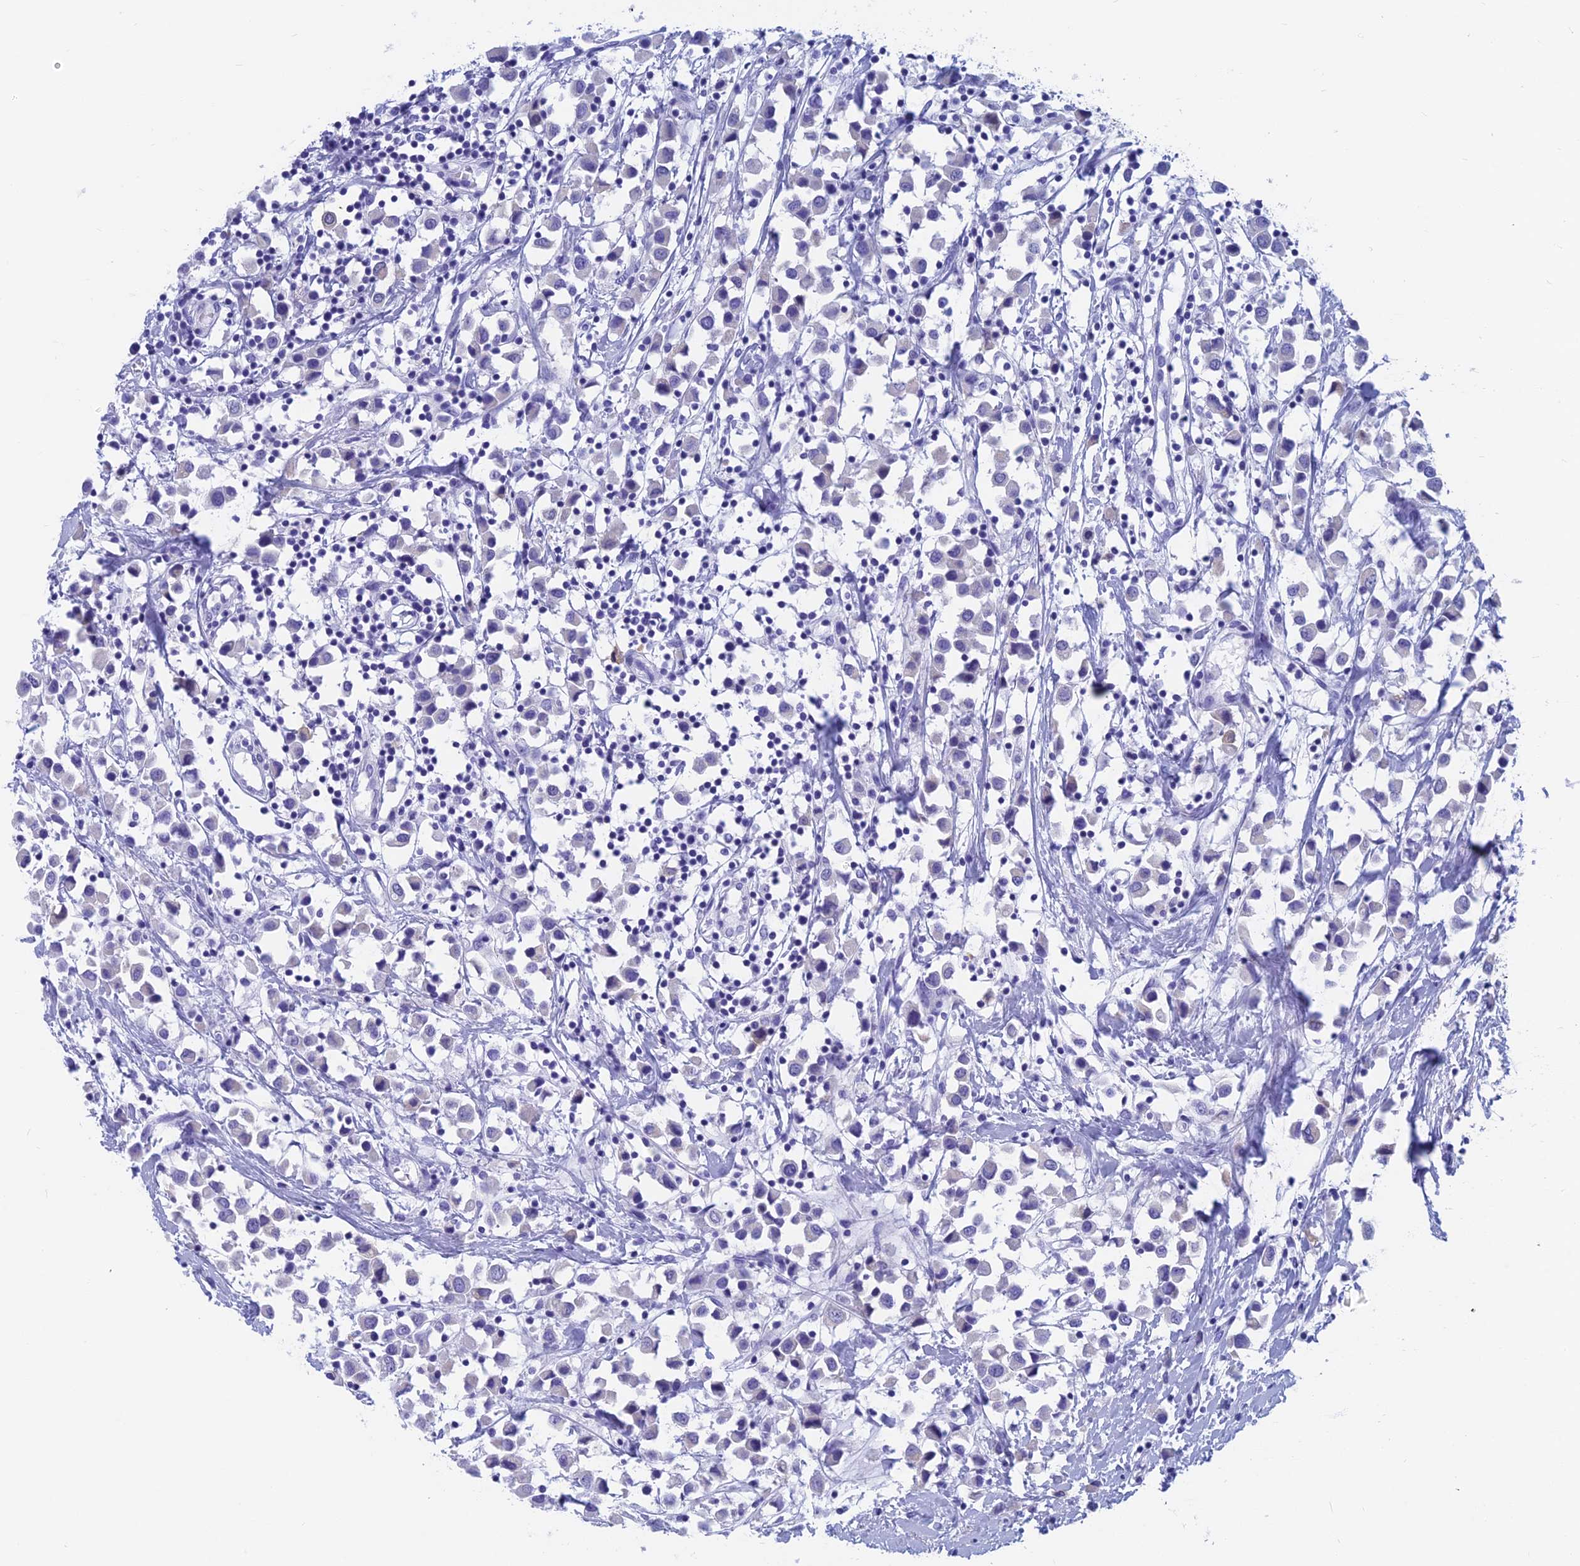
{"staining": {"intensity": "negative", "quantity": "none", "location": "none"}, "tissue": "breast cancer", "cell_type": "Tumor cells", "image_type": "cancer", "snomed": [{"axis": "morphology", "description": "Duct carcinoma"}, {"axis": "topography", "description": "Breast"}], "caption": "DAB (3,3'-diaminobenzidine) immunohistochemical staining of breast invasive ductal carcinoma demonstrates no significant positivity in tumor cells.", "gene": "CAPS", "patient": {"sex": "female", "age": 61}}